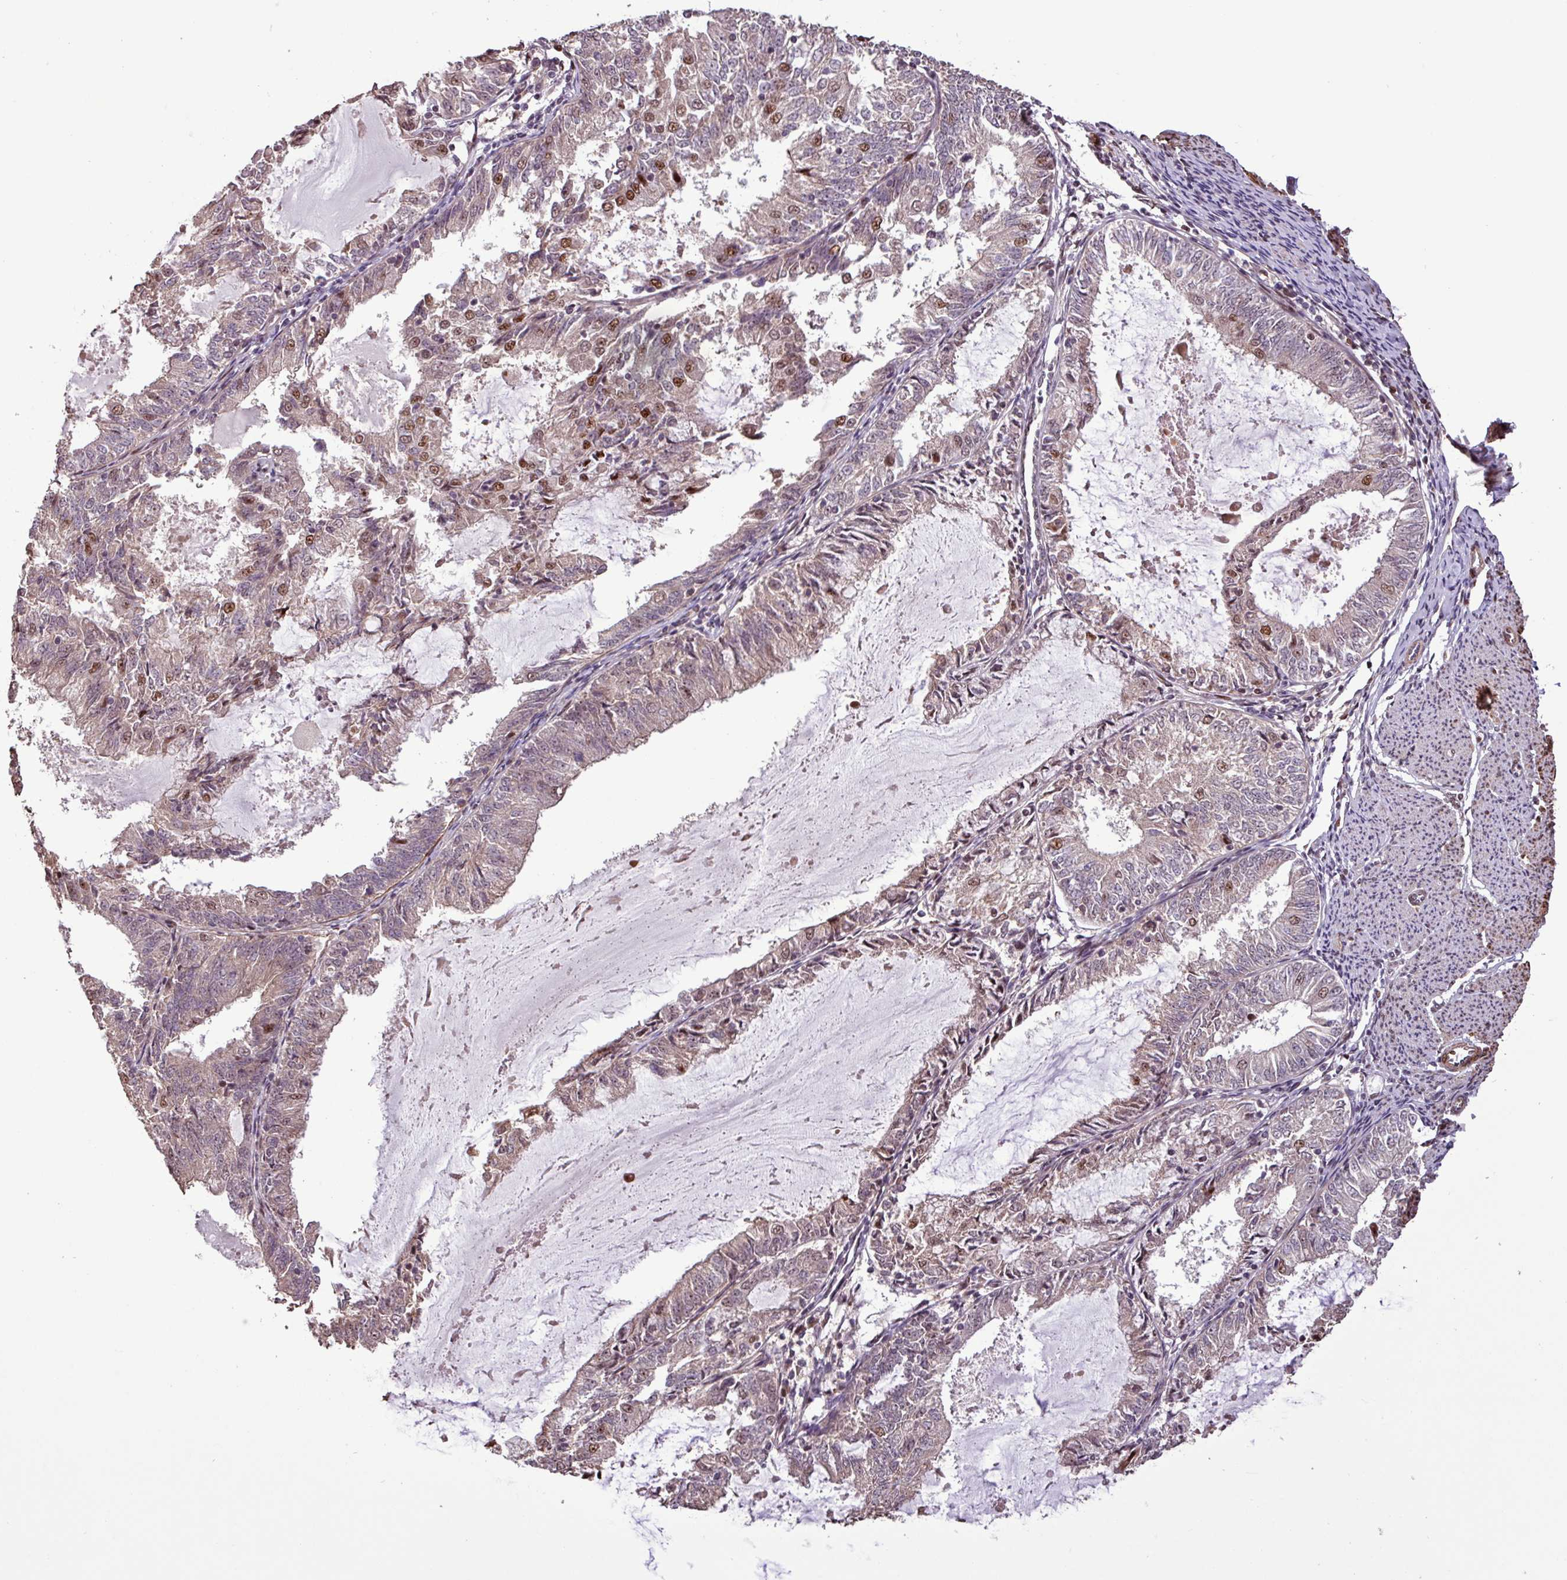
{"staining": {"intensity": "moderate", "quantity": "25%-75%", "location": "nuclear"}, "tissue": "endometrial cancer", "cell_type": "Tumor cells", "image_type": "cancer", "snomed": [{"axis": "morphology", "description": "Adenocarcinoma, NOS"}, {"axis": "topography", "description": "Endometrium"}], "caption": "Approximately 25%-75% of tumor cells in human endometrial cancer (adenocarcinoma) demonstrate moderate nuclear protein expression as visualized by brown immunohistochemical staining.", "gene": "SLC22A24", "patient": {"sex": "female", "age": 57}}